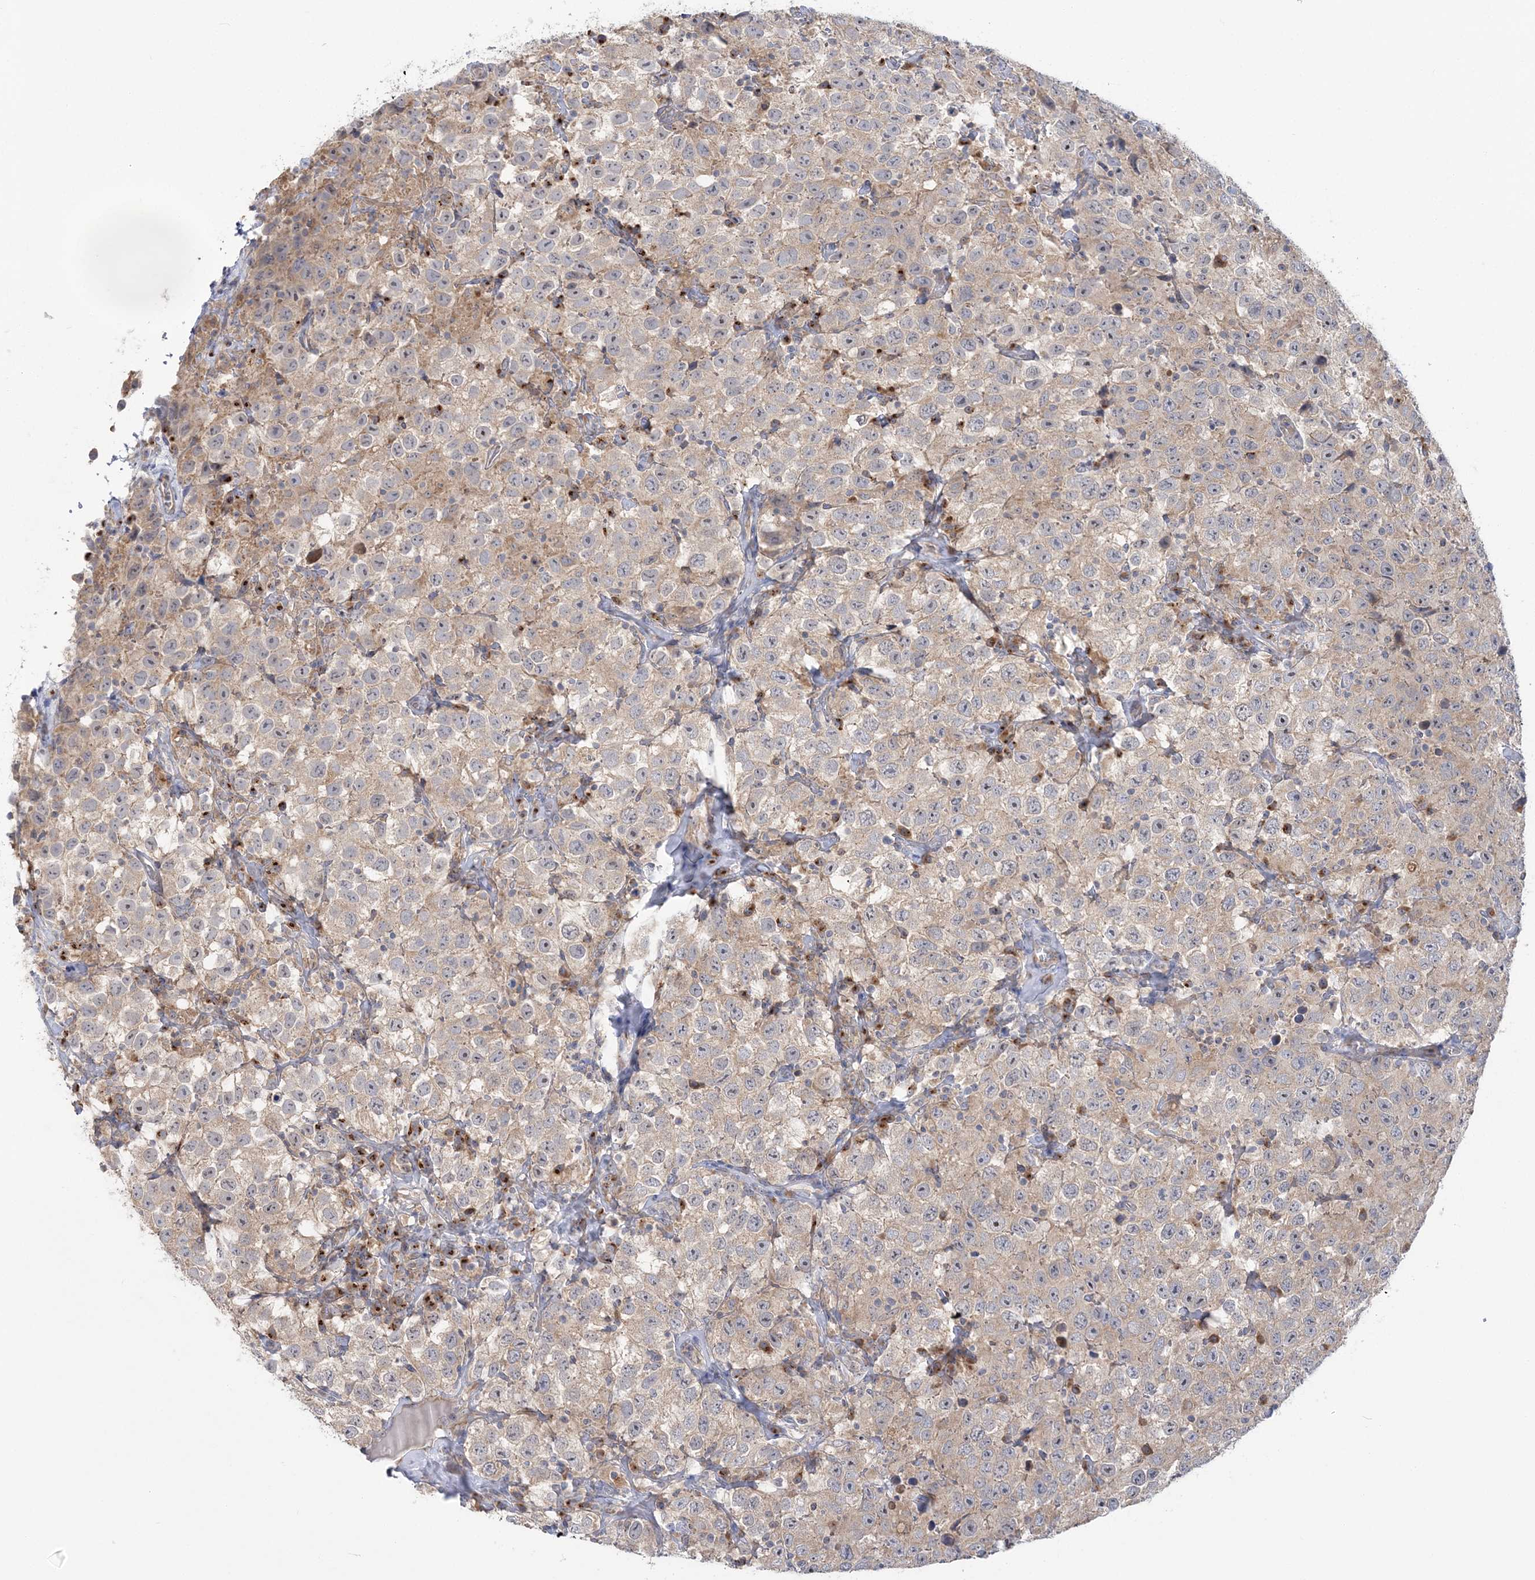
{"staining": {"intensity": "weak", "quantity": "25%-75%", "location": "cytoplasmic/membranous"}, "tissue": "testis cancer", "cell_type": "Tumor cells", "image_type": "cancer", "snomed": [{"axis": "morphology", "description": "Seminoma, NOS"}, {"axis": "topography", "description": "Testis"}], "caption": "There is low levels of weak cytoplasmic/membranous positivity in tumor cells of testis cancer (seminoma), as demonstrated by immunohistochemical staining (brown color).", "gene": "MMADHC", "patient": {"sex": "male", "age": 41}}